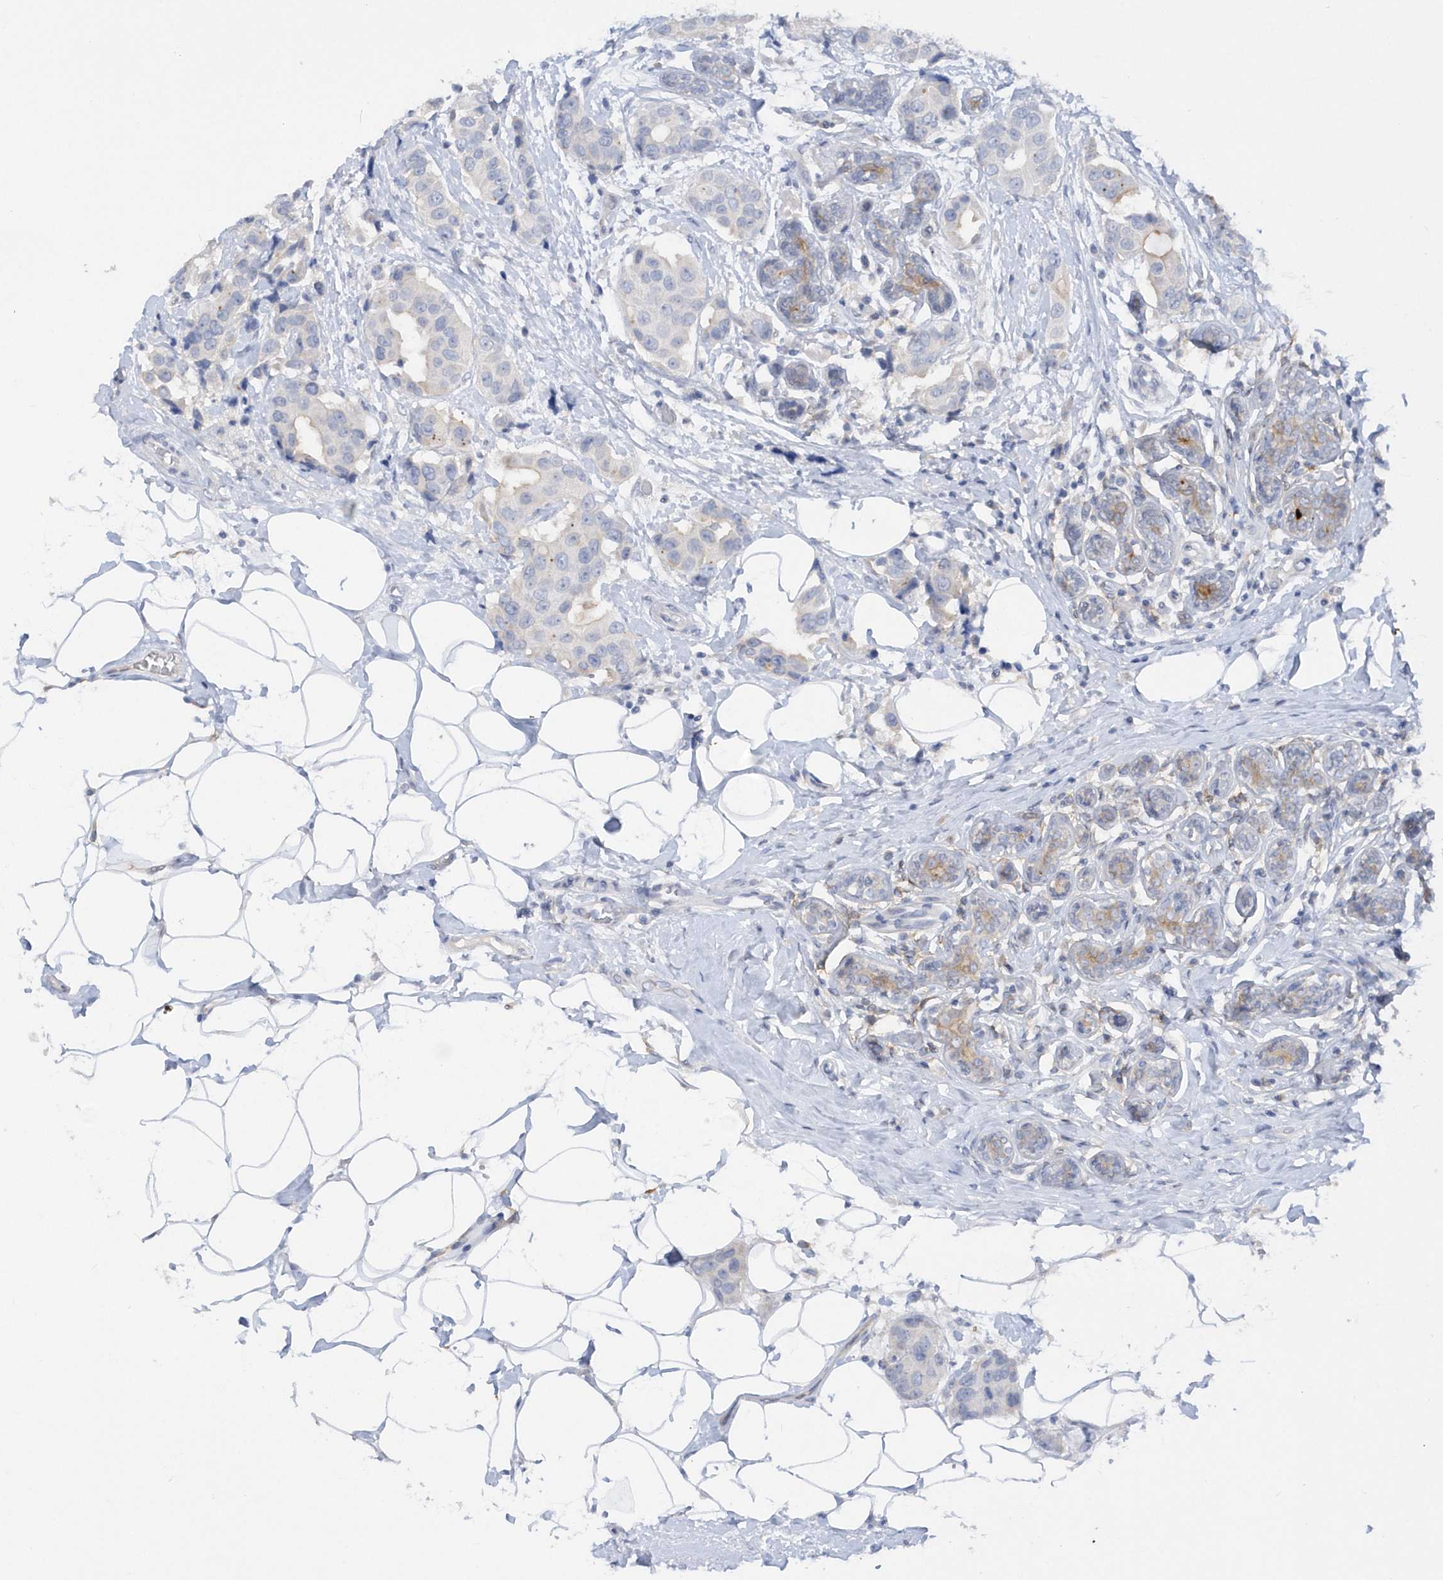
{"staining": {"intensity": "negative", "quantity": "none", "location": "none"}, "tissue": "breast cancer", "cell_type": "Tumor cells", "image_type": "cancer", "snomed": [{"axis": "morphology", "description": "Normal tissue, NOS"}, {"axis": "morphology", "description": "Duct carcinoma"}, {"axis": "topography", "description": "Breast"}], "caption": "This is an immunohistochemistry histopathology image of human intraductal carcinoma (breast). There is no expression in tumor cells.", "gene": "RPE", "patient": {"sex": "female", "age": 39}}